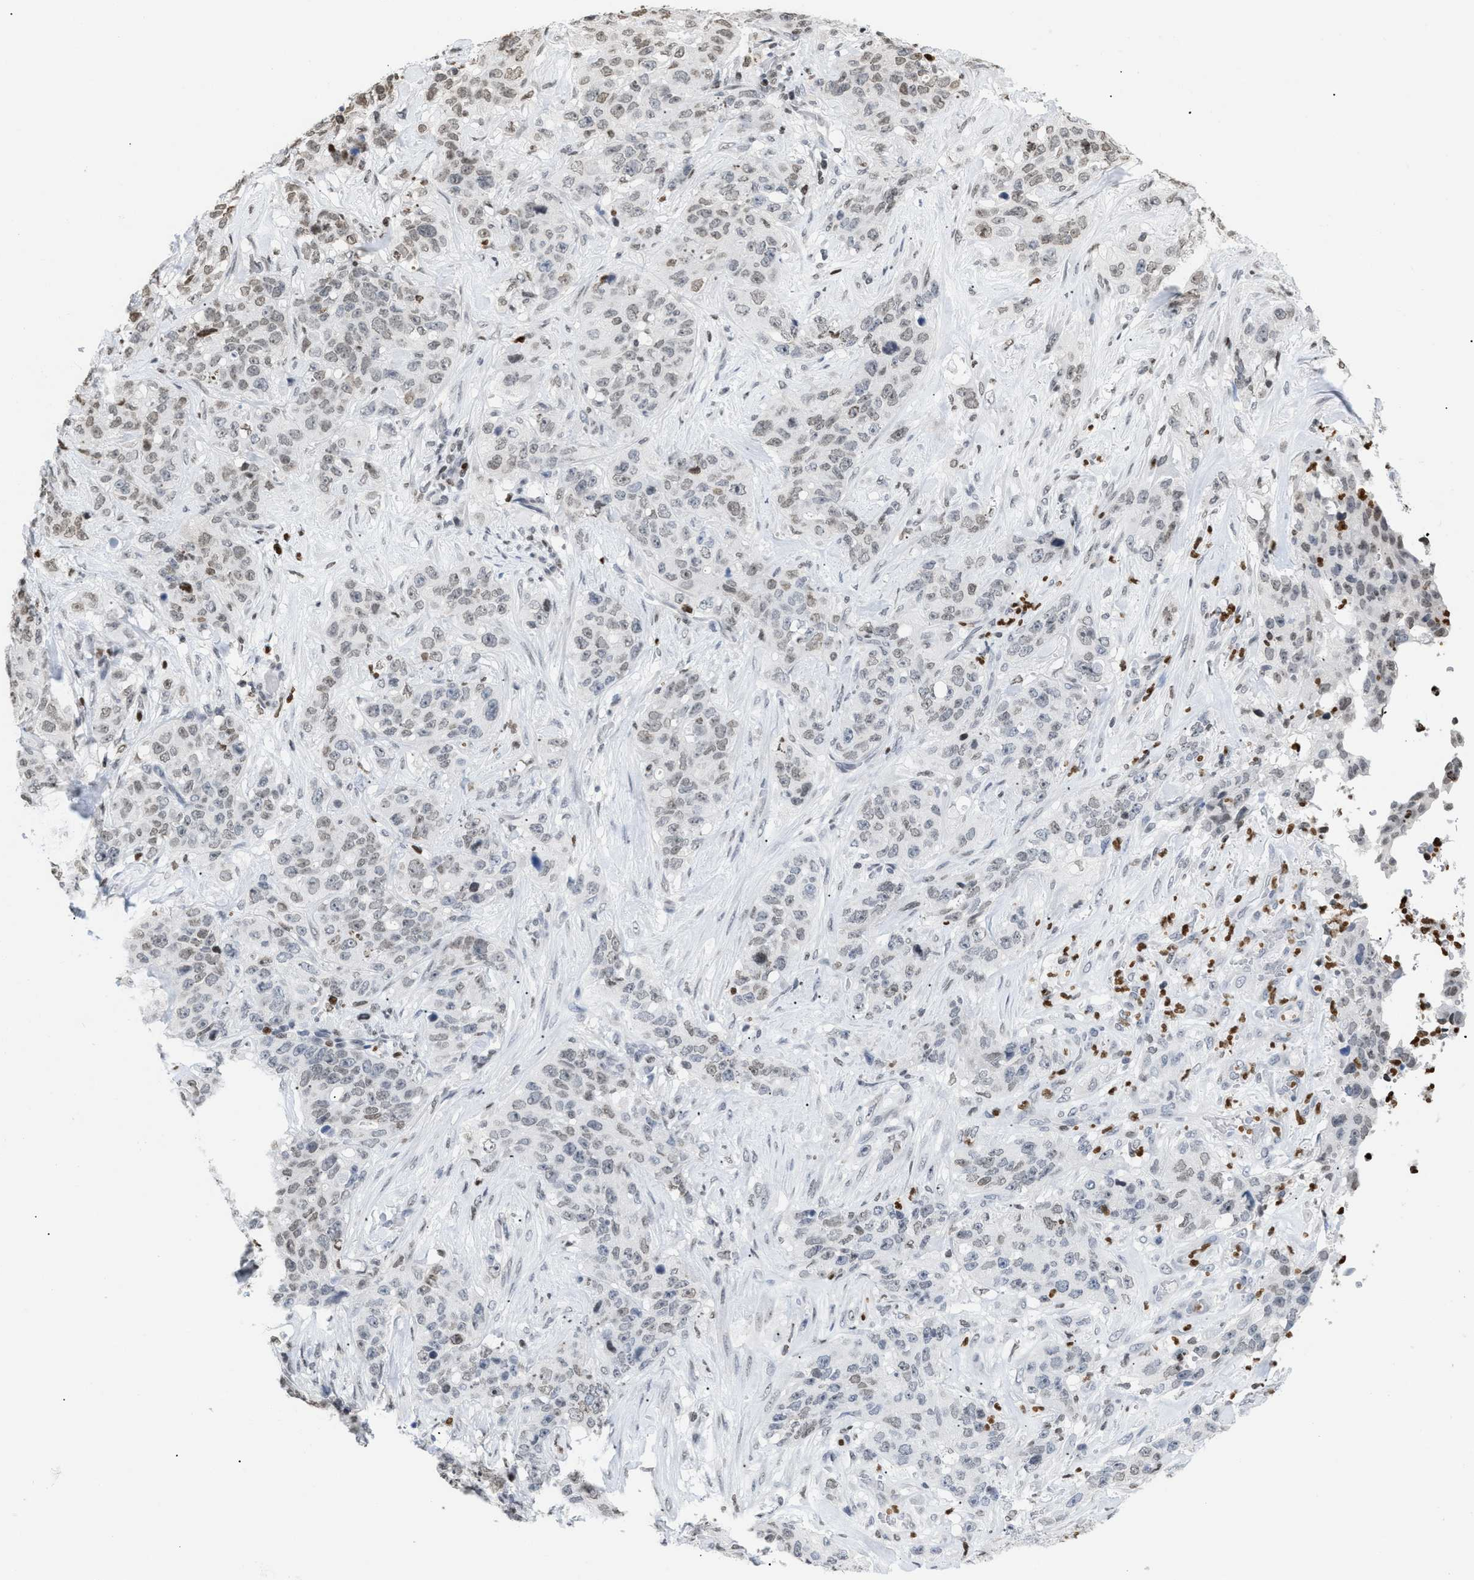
{"staining": {"intensity": "weak", "quantity": ">75%", "location": "nuclear"}, "tissue": "stomach cancer", "cell_type": "Tumor cells", "image_type": "cancer", "snomed": [{"axis": "morphology", "description": "Adenocarcinoma, NOS"}, {"axis": "topography", "description": "Stomach"}], "caption": "Adenocarcinoma (stomach) was stained to show a protein in brown. There is low levels of weak nuclear positivity in approximately >75% of tumor cells.", "gene": "HMGN2", "patient": {"sex": "male", "age": 48}}